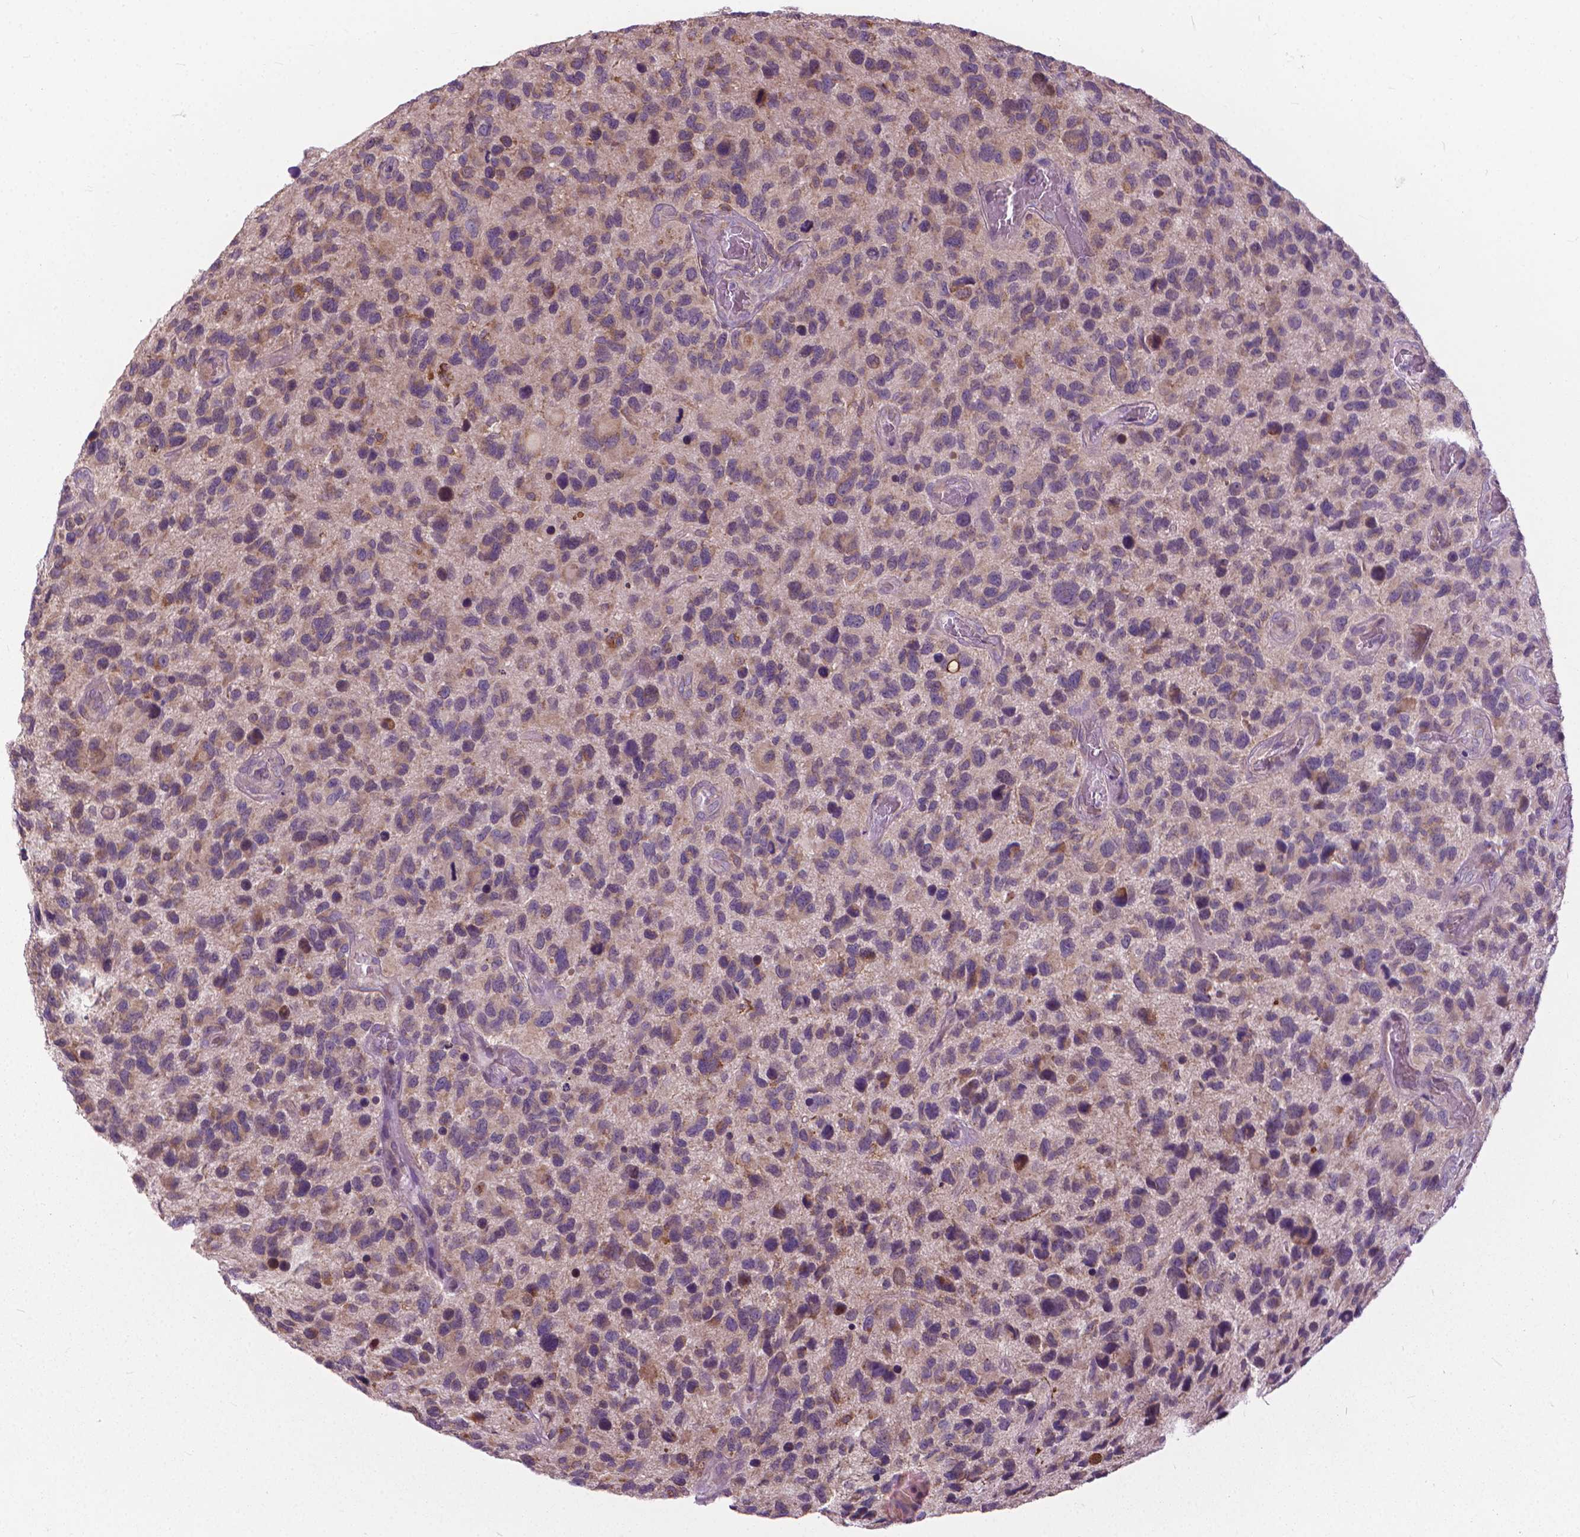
{"staining": {"intensity": "weak", "quantity": "<25%", "location": "cytoplasmic/membranous"}, "tissue": "glioma", "cell_type": "Tumor cells", "image_type": "cancer", "snomed": [{"axis": "morphology", "description": "Glioma, malignant, NOS"}, {"axis": "morphology", "description": "Glioma, malignant, High grade"}, {"axis": "topography", "description": "Brain"}], "caption": "Immunohistochemistry (IHC) of human glioma reveals no positivity in tumor cells.", "gene": "NUDT1", "patient": {"sex": "female", "age": 71}}